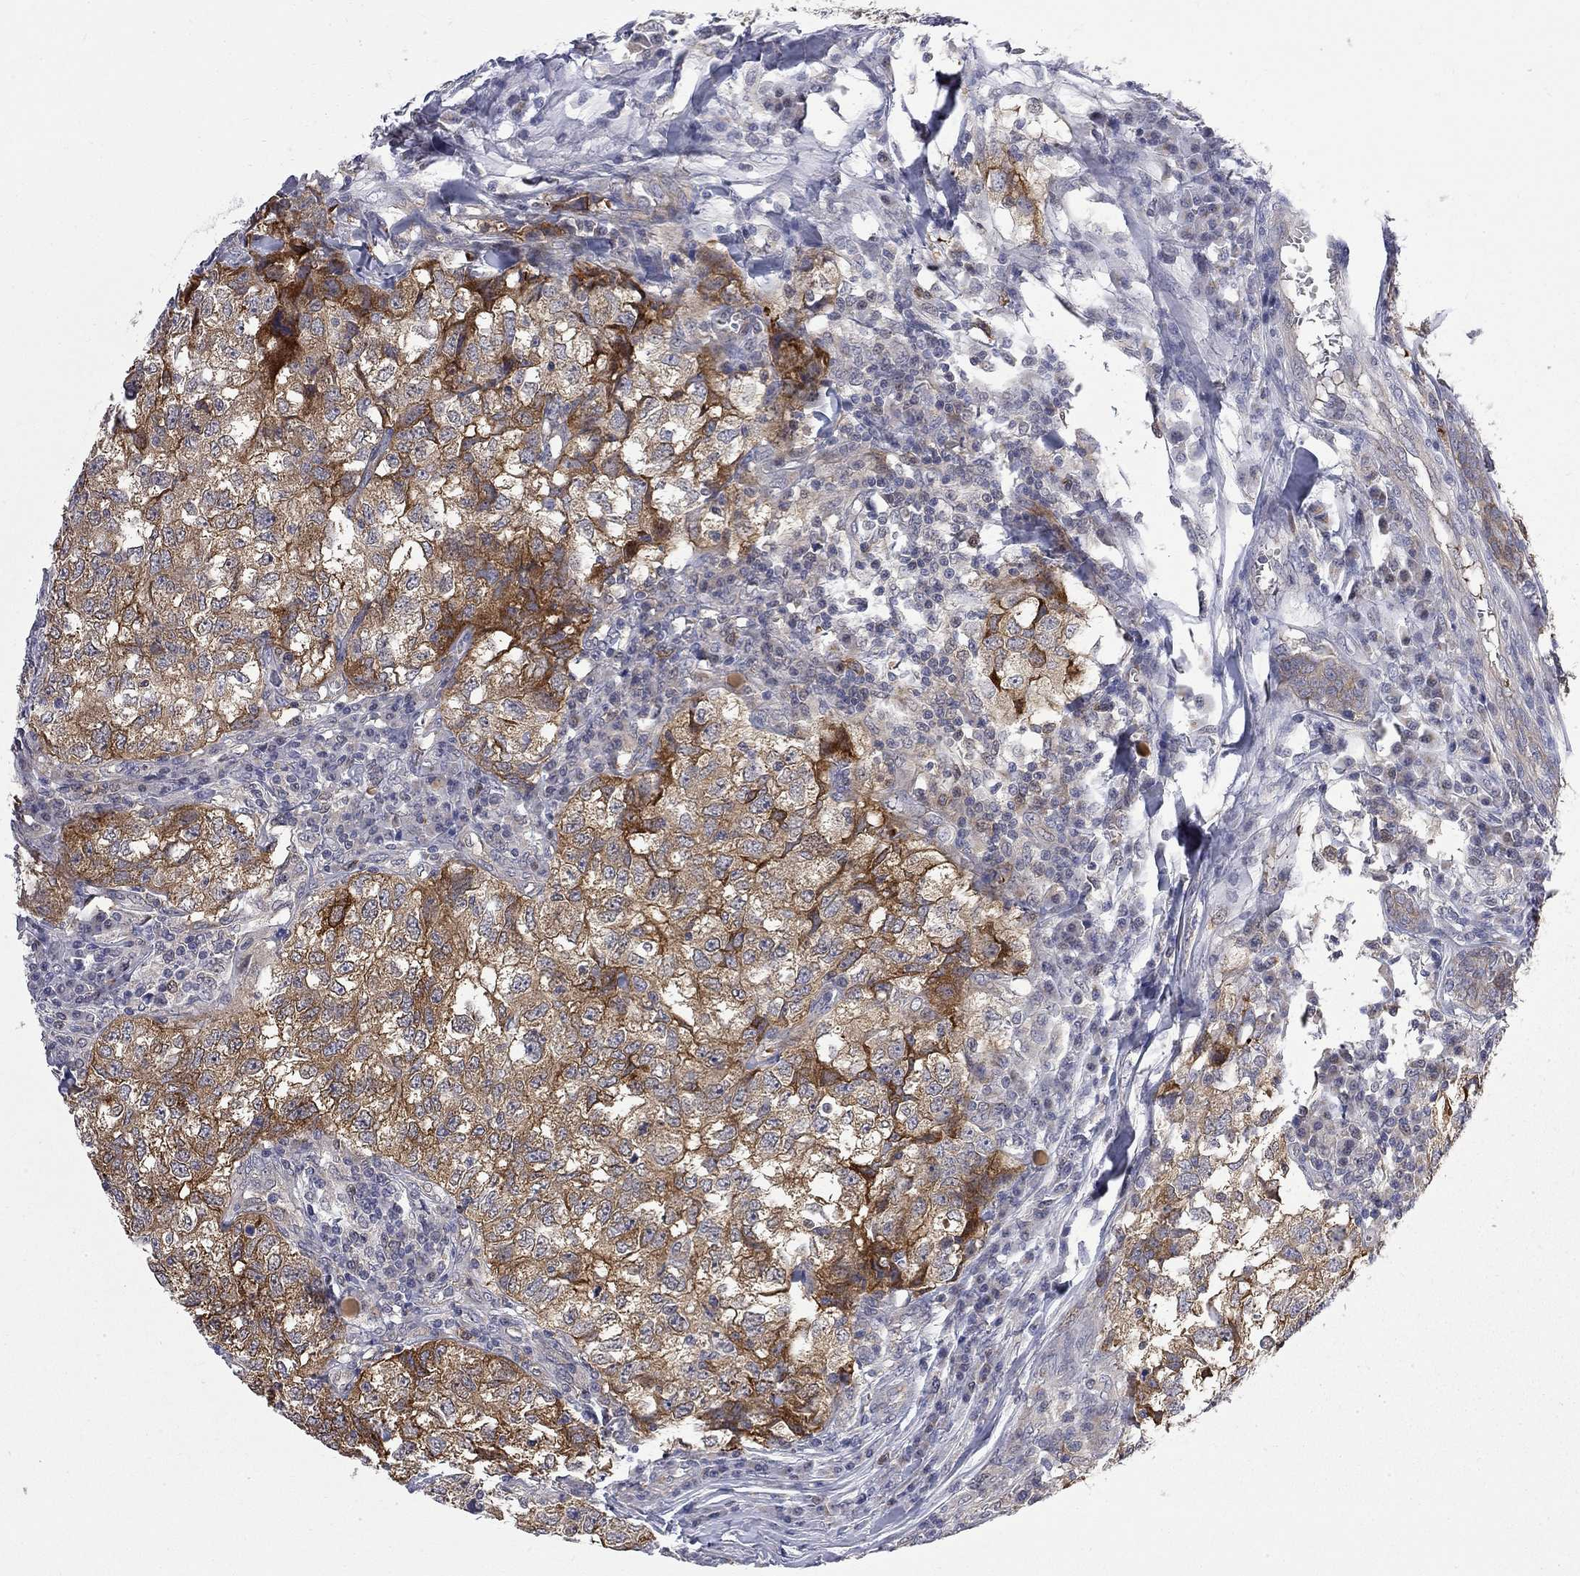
{"staining": {"intensity": "strong", "quantity": "25%-75%", "location": "cytoplasmic/membranous"}, "tissue": "breast cancer", "cell_type": "Tumor cells", "image_type": "cancer", "snomed": [{"axis": "morphology", "description": "Duct carcinoma"}, {"axis": "topography", "description": "Breast"}], "caption": "Immunohistochemistry (IHC) of human intraductal carcinoma (breast) displays high levels of strong cytoplasmic/membranous staining in about 25%-75% of tumor cells. The staining was performed using DAB (3,3'-diaminobenzidine), with brown indicating positive protein expression. Nuclei are stained blue with hematoxylin.", "gene": "GALNT8", "patient": {"sex": "female", "age": 30}}